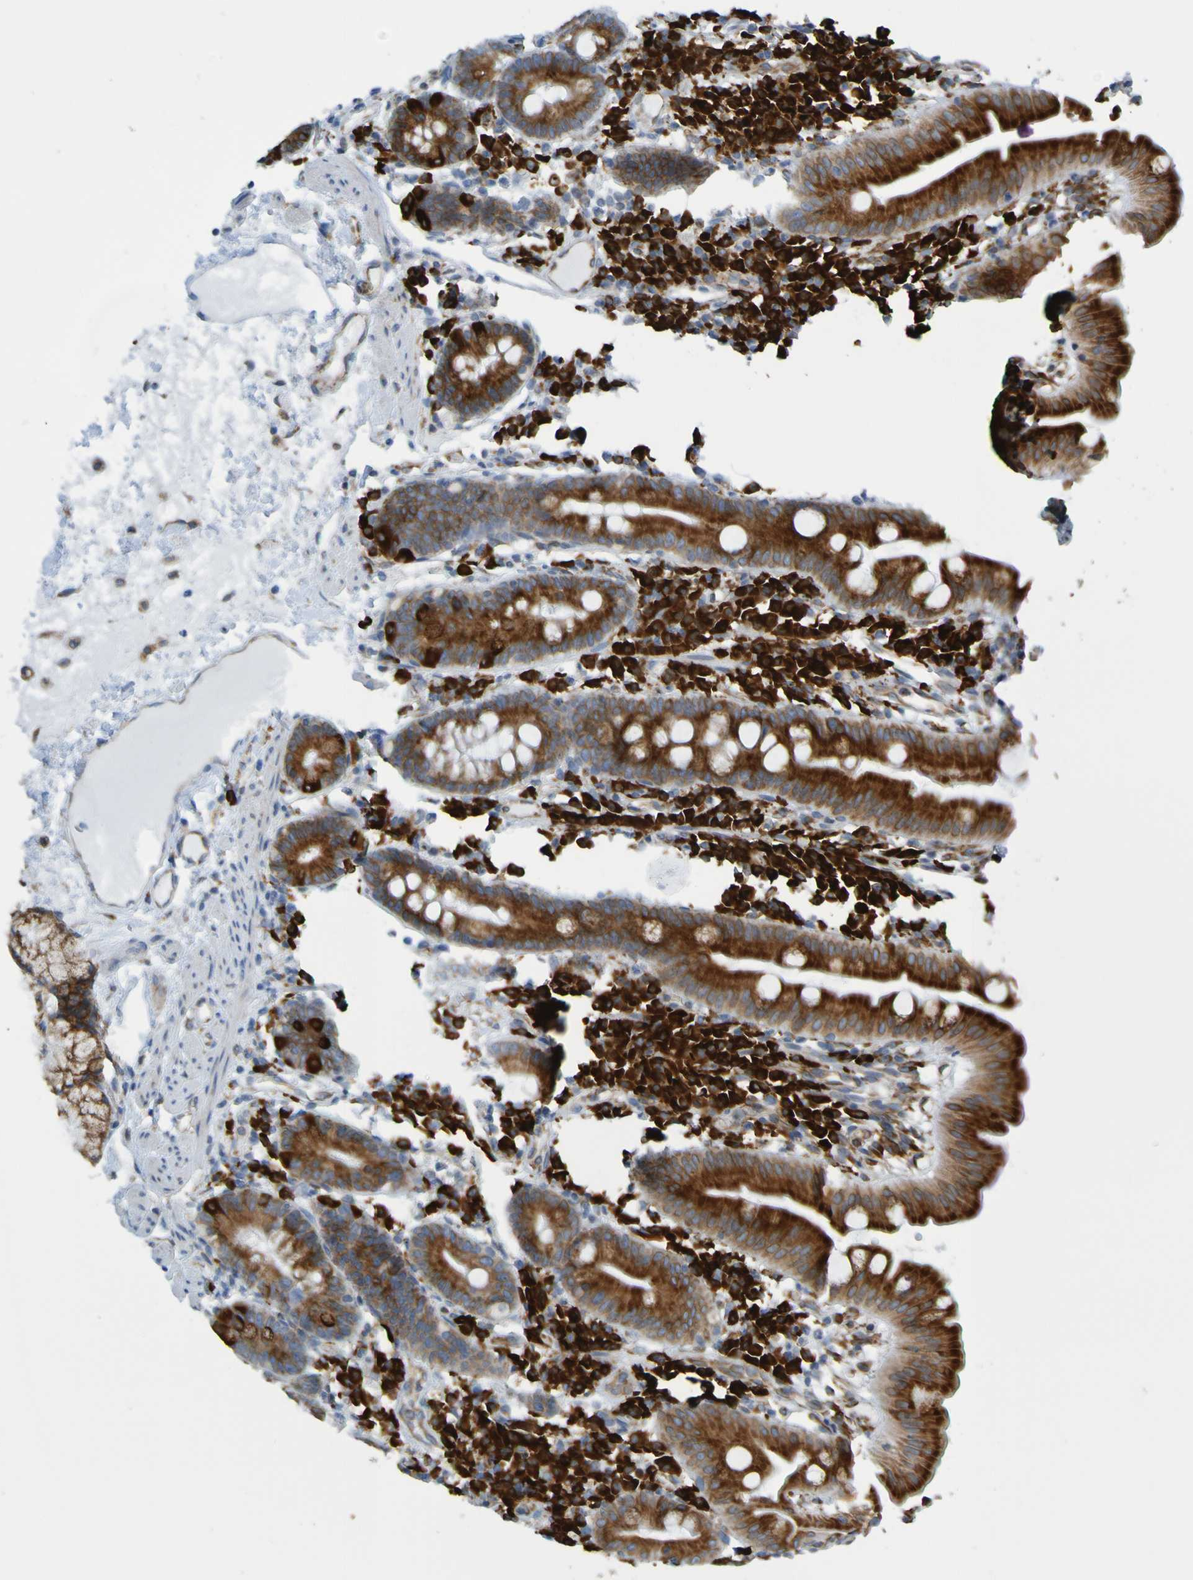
{"staining": {"intensity": "strong", "quantity": ">75%", "location": "cytoplasmic/membranous"}, "tissue": "duodenum", "cell_type": "Glandular cells", "image_type": "normal", "snomed": [{"axis": "morphology", "description": "Normal tissue, NOS"}, {"axis": "topography", "description": "Duodenum"}], "caption": "IHC (DAB (3,3'-diaminobenzidine)) staining of unremarkable human duodenum shows strong cytoplasmic/membranous protein staining in approximately >75% of glandular cells.", "gene": "SSR1", "patient": {"sex": "male", "age": 50}}